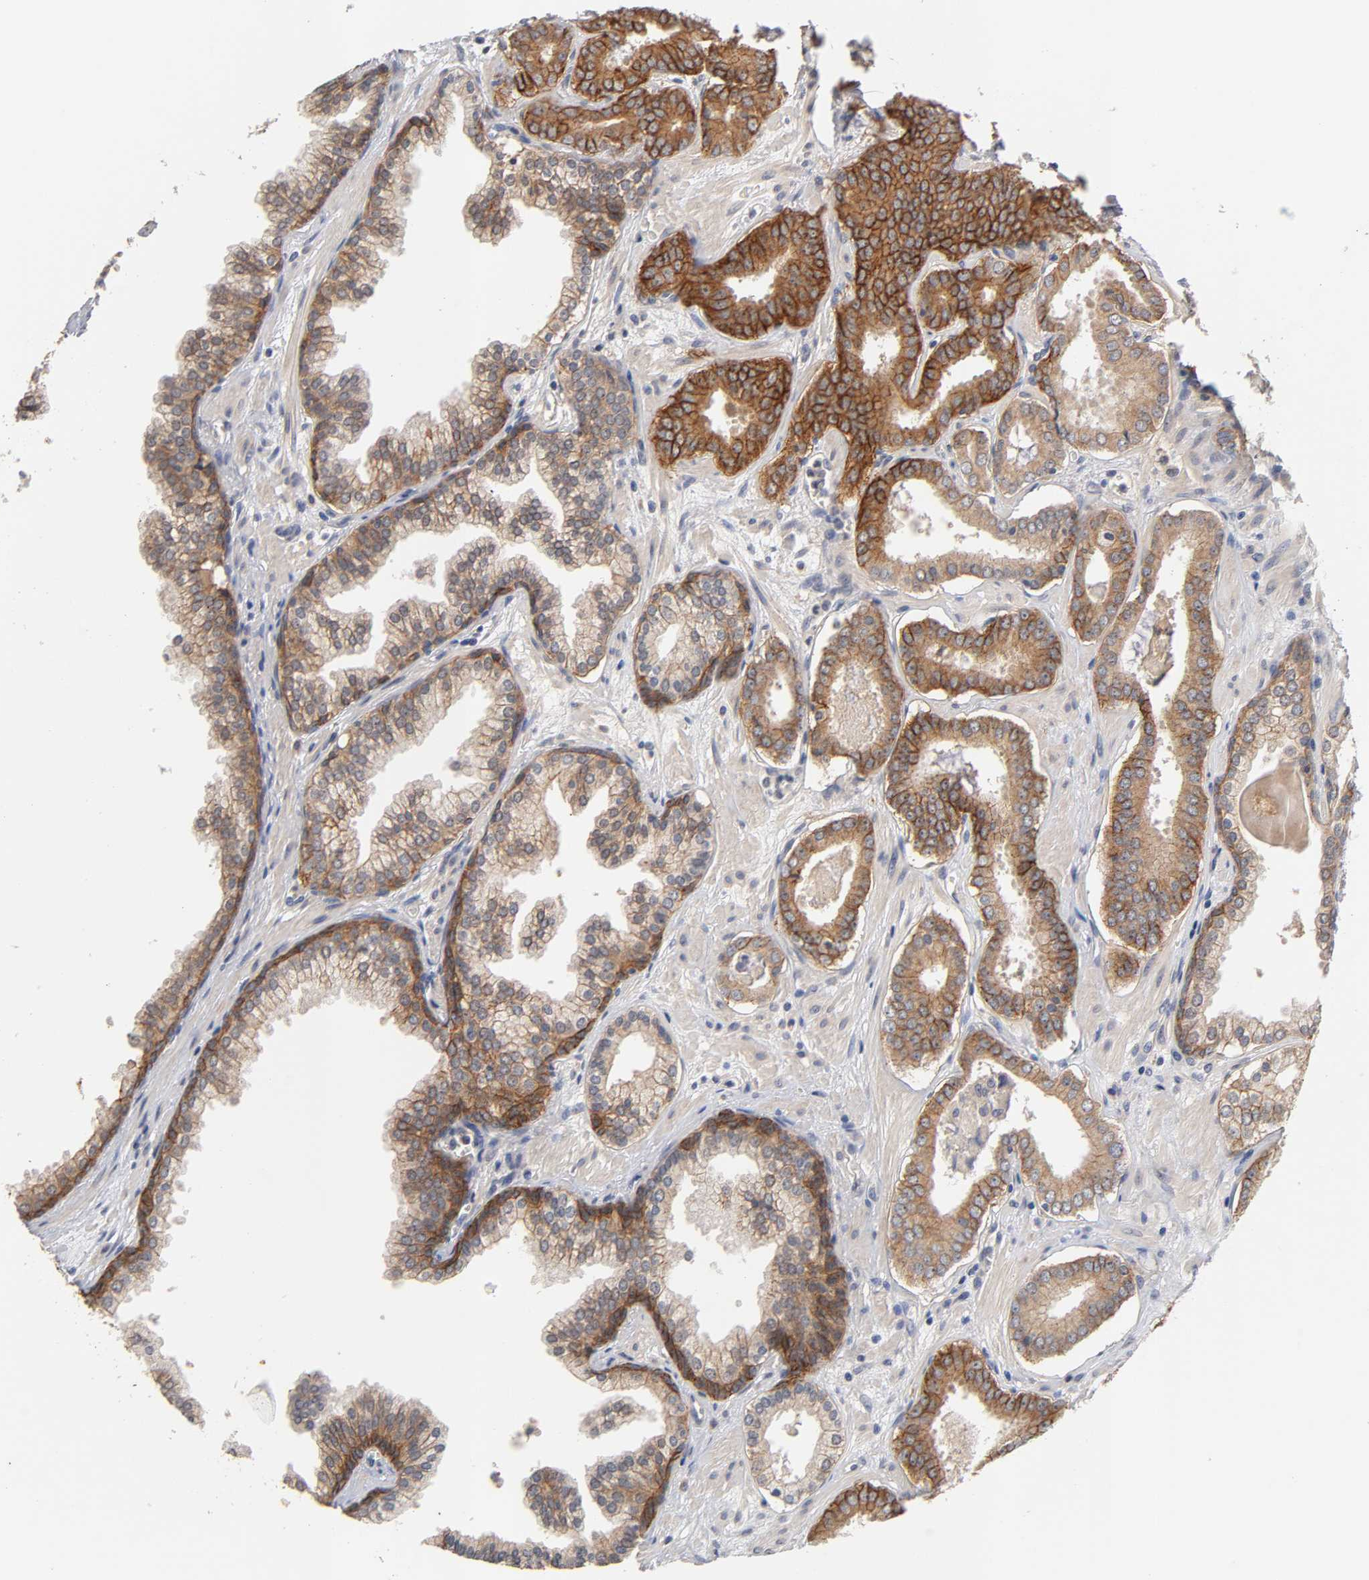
{"staining": {"intensity": "strong", "quantity": ">75%", "location": "cytoplasmic/membranous"}, "tissue": "prostate cancer", "cell_type": "Tumor cells", "image_type": "cancer", "snomed": [{"axis": "morphology", "description": "Adenocarcinoma, Low grade"}, {"axis": "topography", "description": "Prostate"}], "caption": "There is high levels of strong cytoplasmic/membranous expression in tumor cells of low-grade adenocarcinoma (prostate), as demonstrated by immunohistochemical staining (brown color).", "gene": "CXADR", "patient": {"sex": "male", "age": 57}}